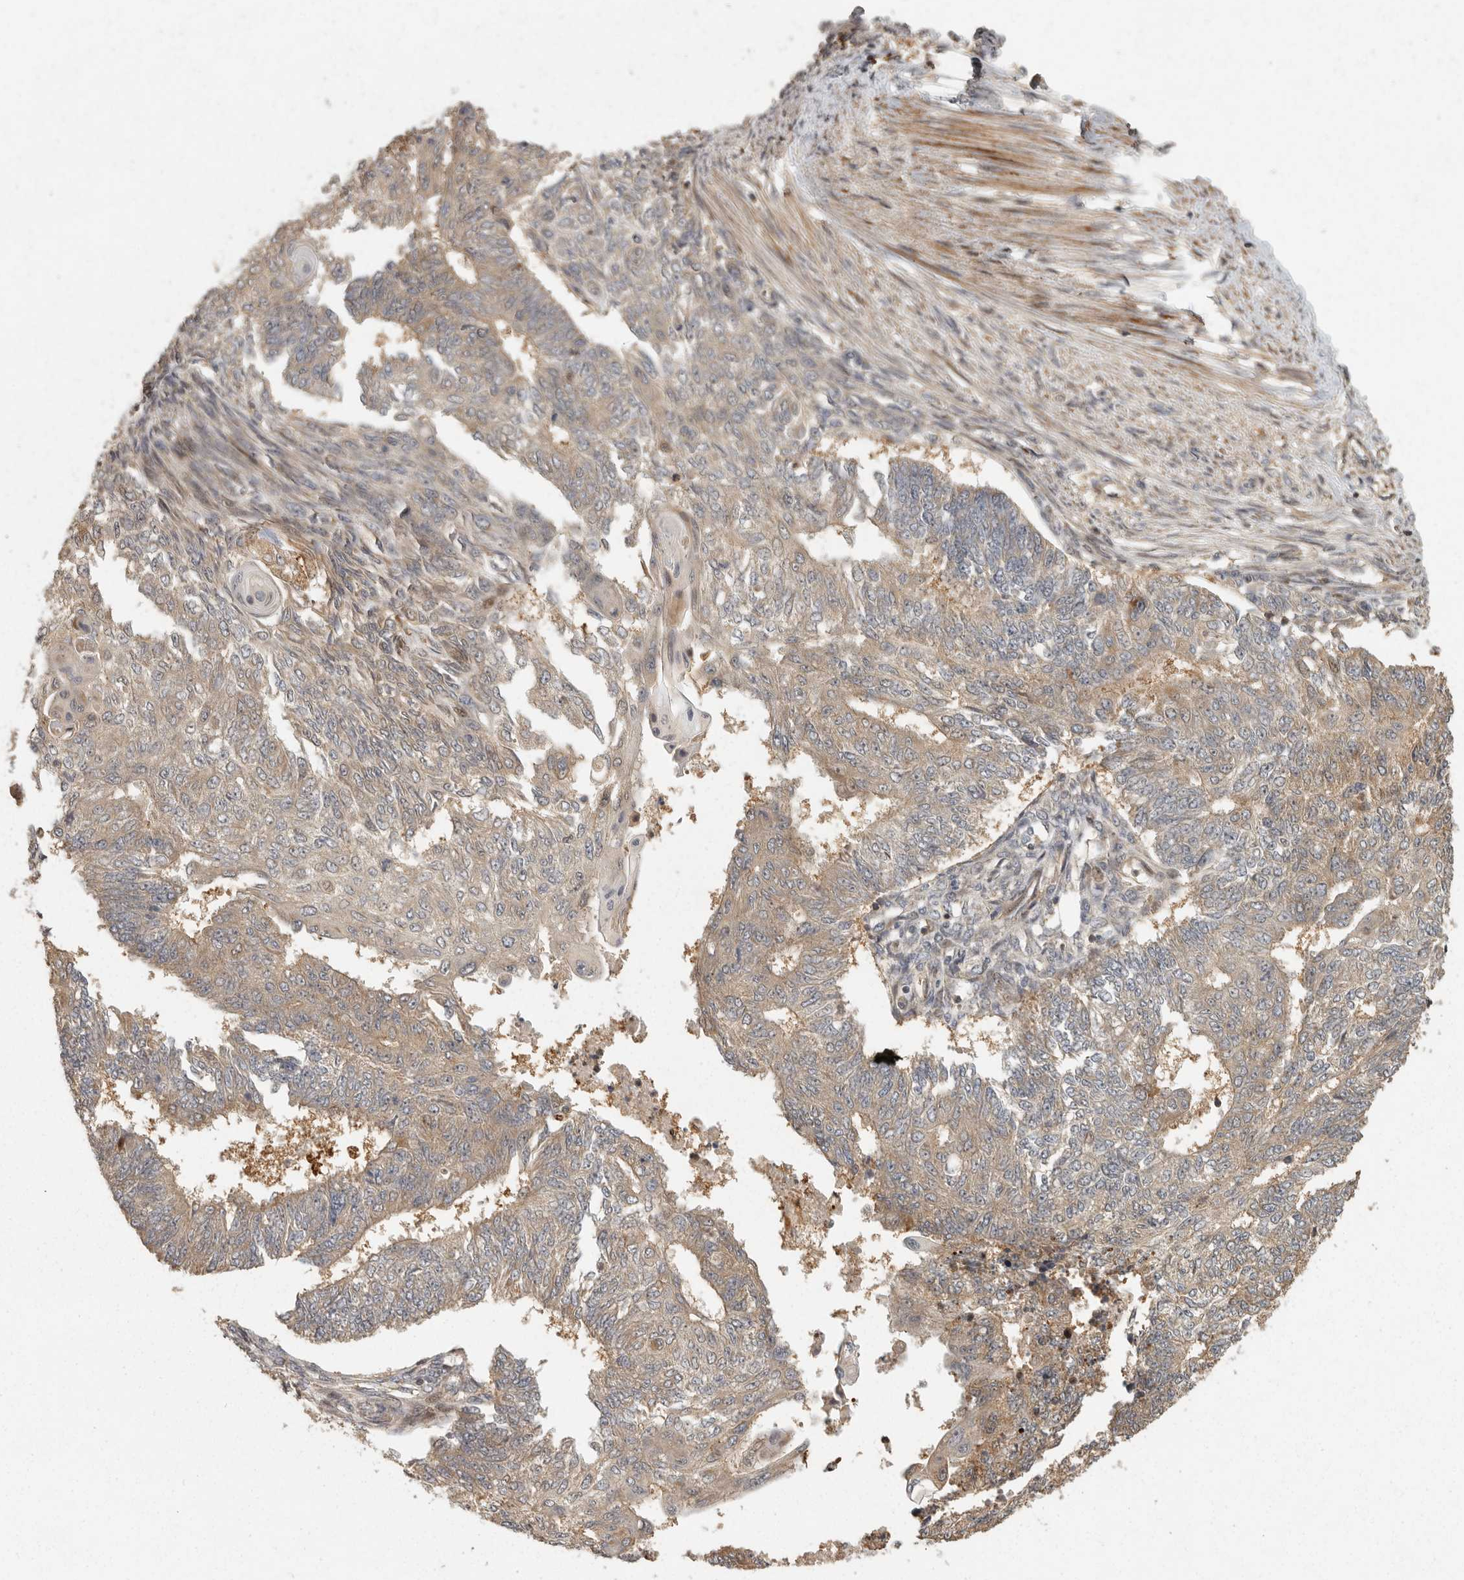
{"staining": {"intensity": "weak", "quantity": ">75%", "location": "cytoplasmic/membranous"}, "tissue": "endometrial cancer", "cell_type": "Tumor cells", "image_type": "cancer", "snomed": [{"axis": "morphology", "description": "Adenocarcinoma, NOS"}, {"axis": "topography", "description": "Endometrium"}], "caption": "This photomicrograph shows IHC staining of endometrial cancer (adenocarcinoma), with low weak cytoplasmic/membranous expression in about >75% of tumor cells.", "gene": "SWT1", "patient": {"sex": "female", "age": 32}}